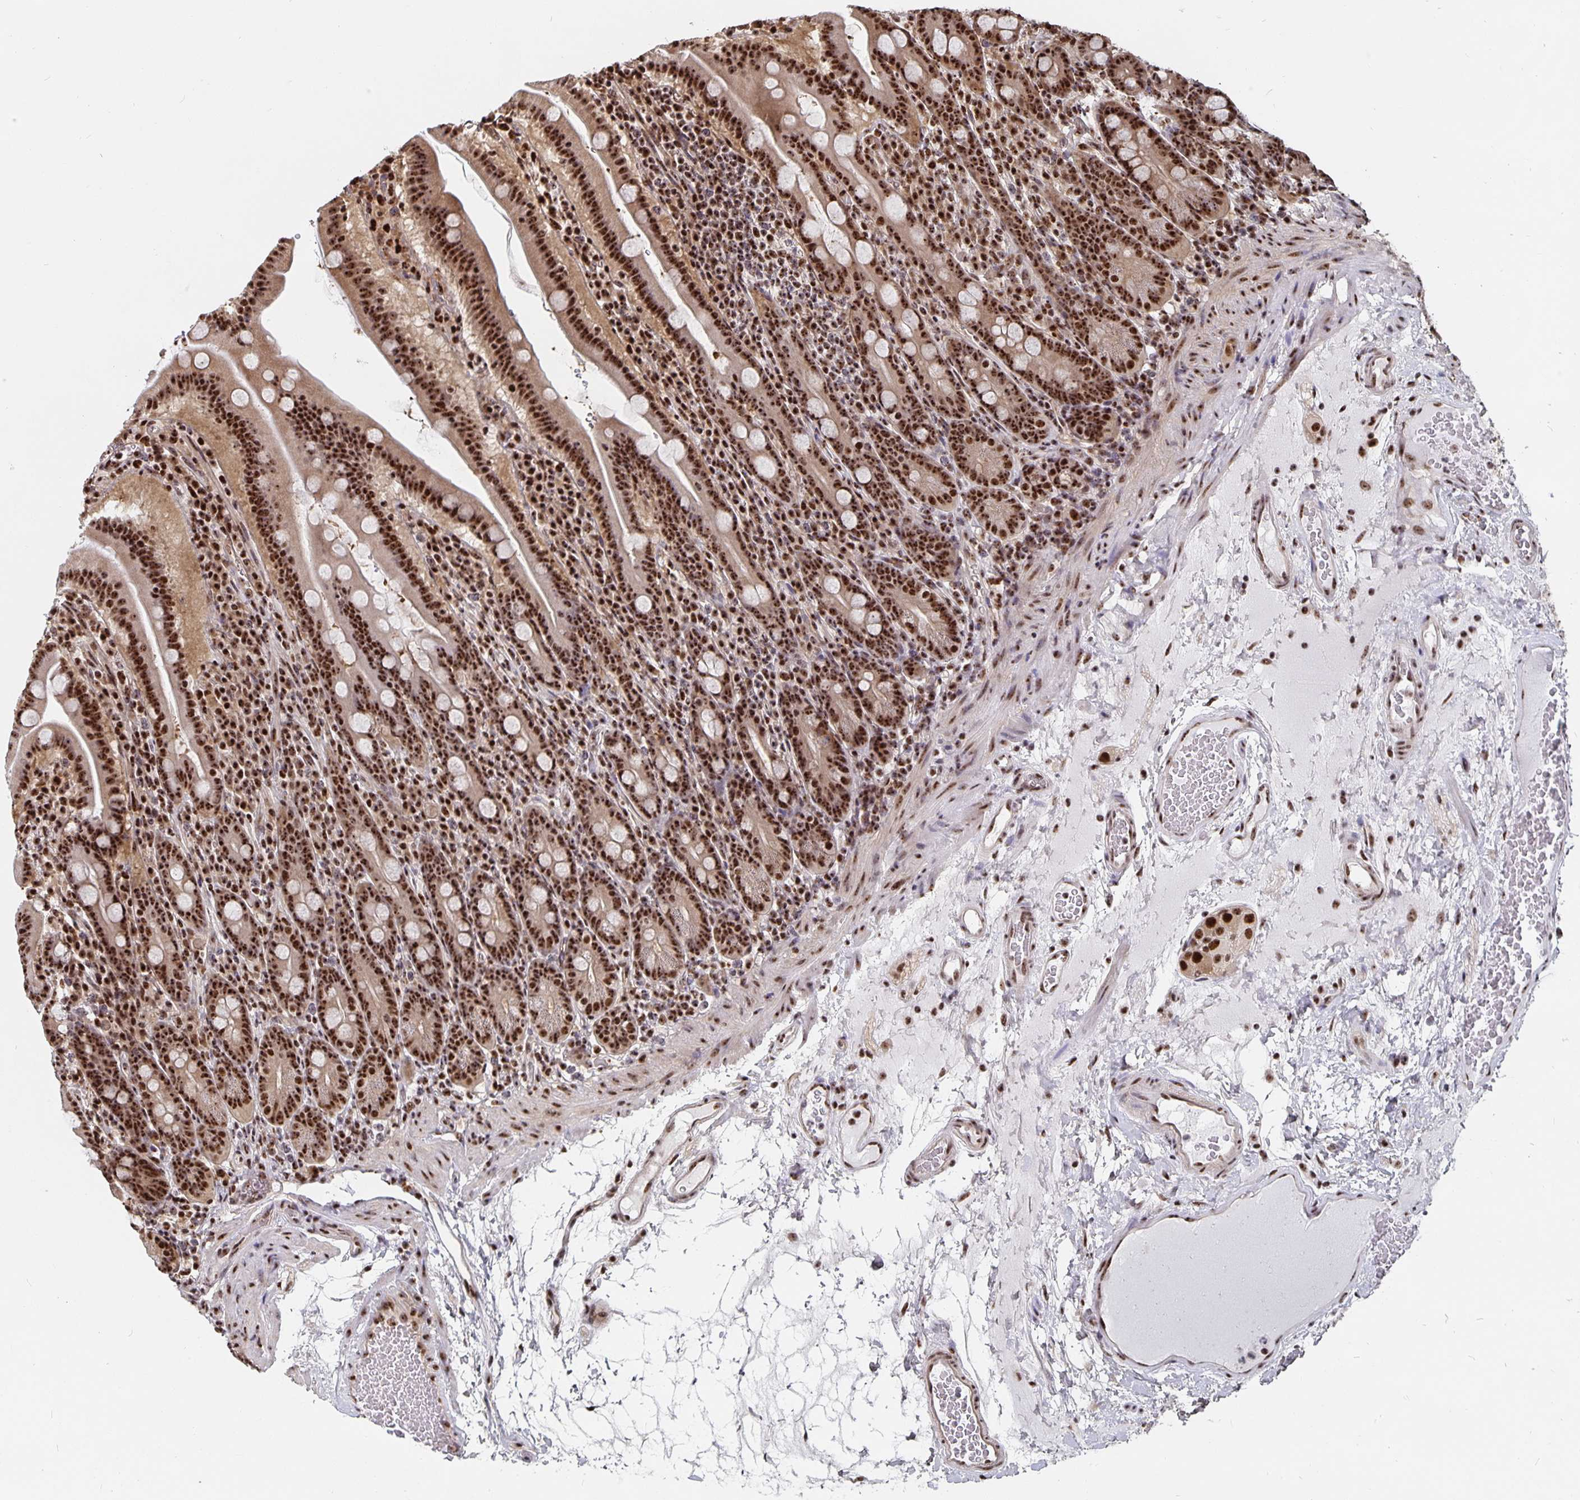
{"staining": {"intensity": "strong", "quantity": ">75%", "location": "nuclear"}, "tissue": "small intestine", "cell_type": "Glandular cells", "image_type": "normal", "snomed": [{"axis": "morphology", "description": "Normal tissue, NOS"}, {"axis": "topography", "description": "Small intestine"}], "caption": "Glandular cells demonstrate high levels of strong nuclear positivity in about >75% of cells in benign small intestine.", "gene": "LAS1L", "patient": {"sex": "male", "age": 26}}